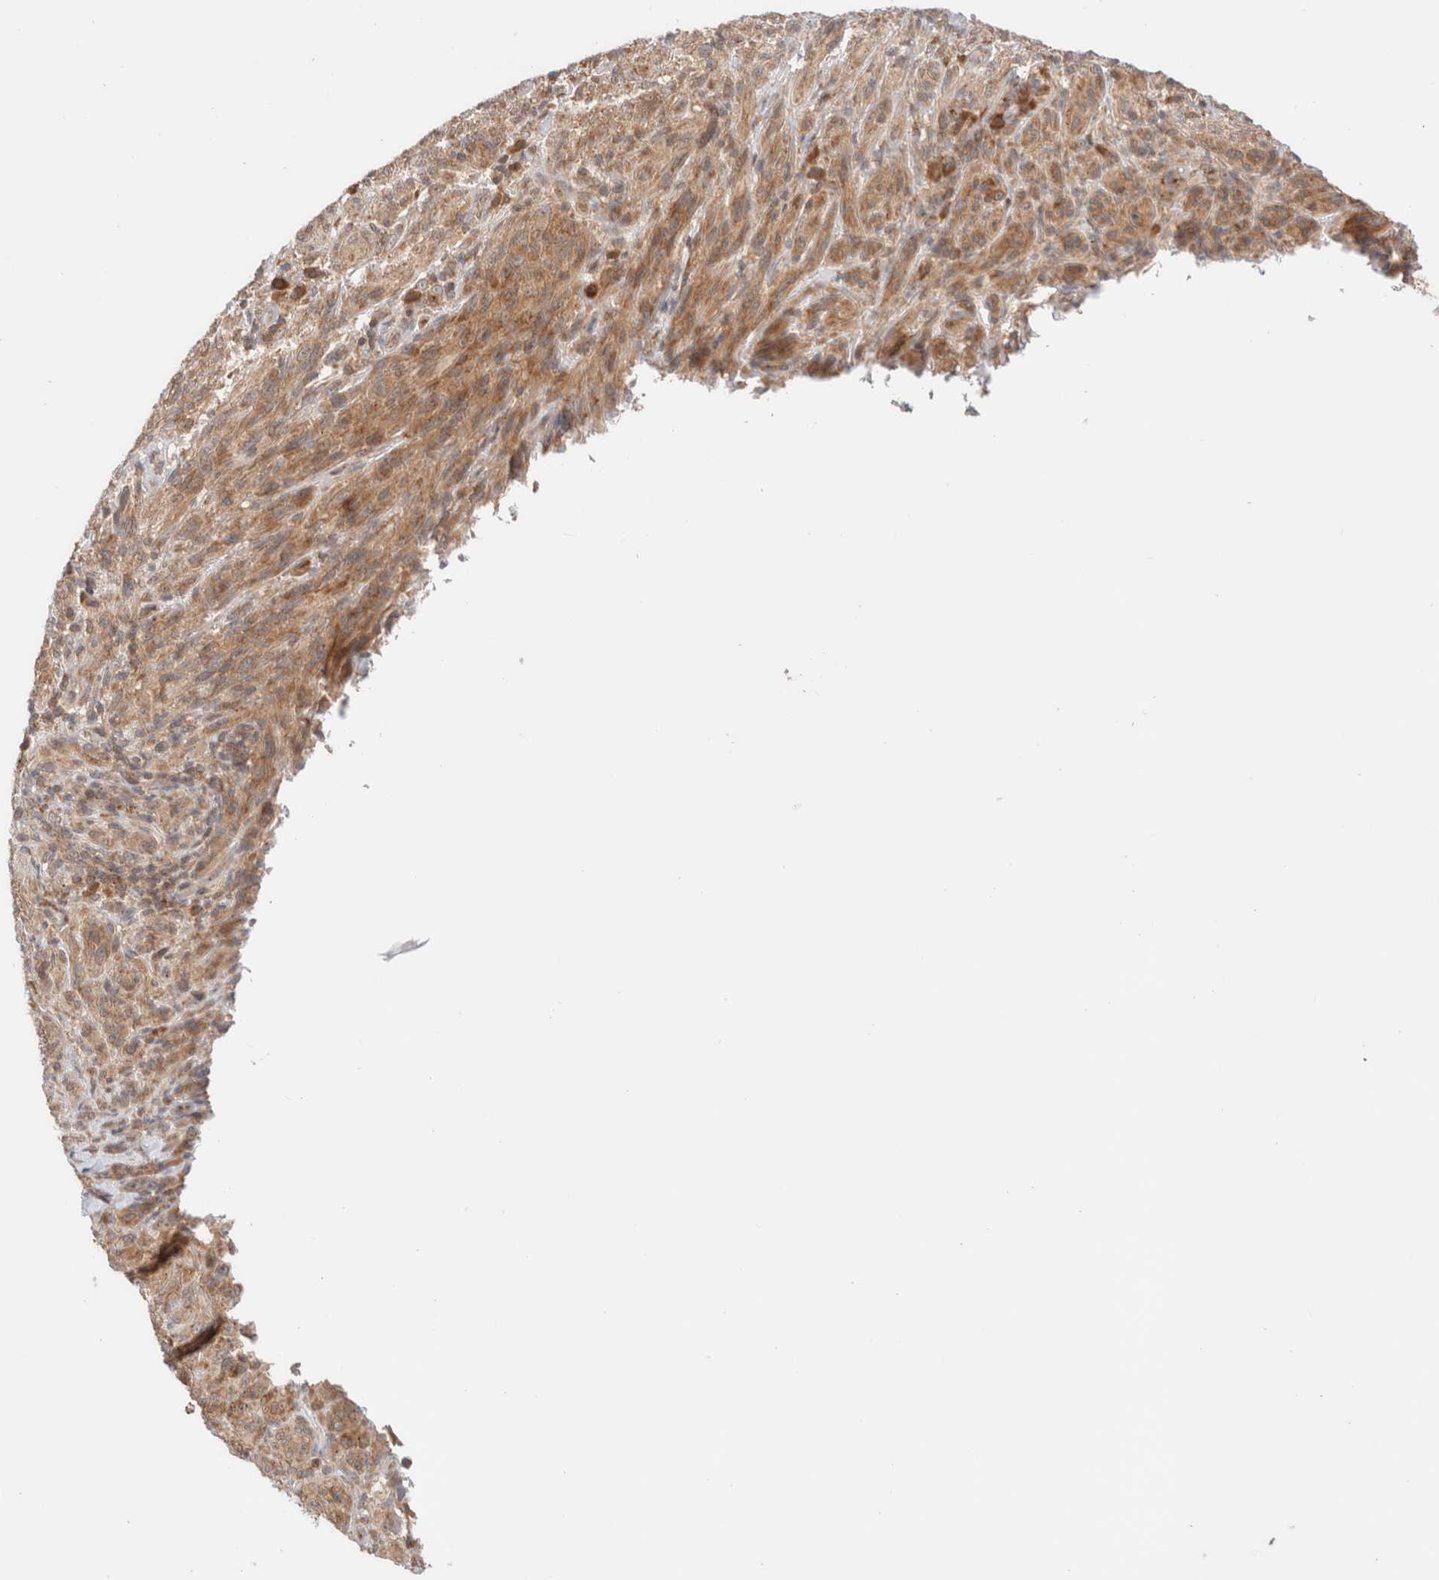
{"staining": {"intensity": "moderate", "quantity": ">75%", "location": "cytoplasmic/membranous"}, "tissue": "melanoma", "cell_type": "Tumor cells", "image_type": "cancer", "snomed": [{"axis": "morphology", "description": "Malignant melanoma, NOS"}, {"axis": "topography", "description": "Skin of head"}], "caption": "Immunohistochemical staining of melanoma demonstrates medium levels of moderate cytoplasmic/membranous protein expression in approximately >75% of tumor cells.", "gene": "XKR4", "patient": {"sex": "male", "age": 96}}